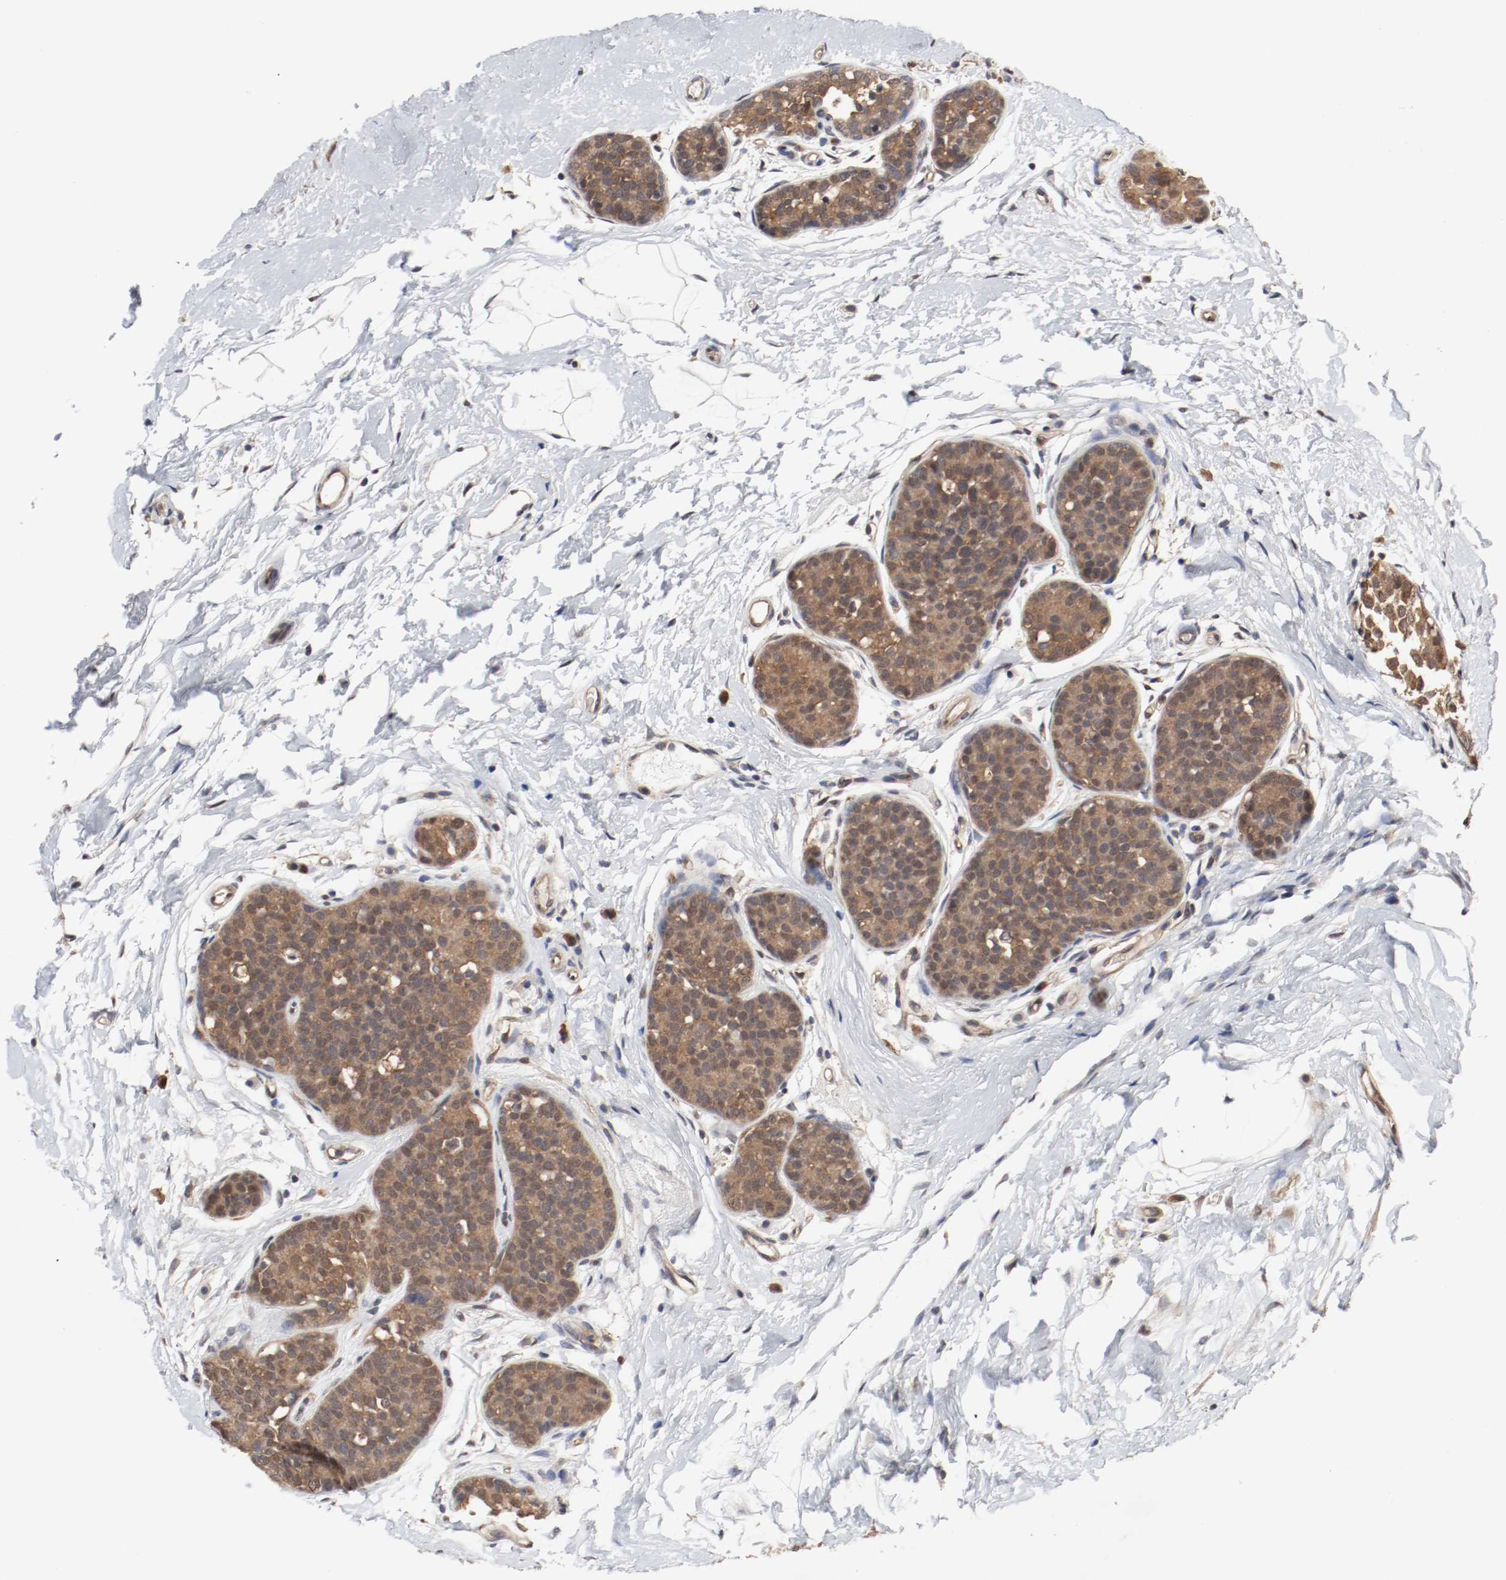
{"staining": {"intensity": "moderate", "quantity": ">75%", "location": "cytoplasmic/membranous,nuclear"}, "tissue": "breast cancer", "cell_type": "Tumor cells", "image_type": "cancer", "snomed": [{"axis": "morphology", "description": "Lobular carcinoma, in situ"}, {"axis": "morphology", "description": "Lobular carcinoma"}, {"axis": "topography", "description": "Breast"}], "caption": "Moderate cytoplasmic/membranous and nuclear expression is appreciated in approximately >75% of tumor cells in breast cancer (lobular carcinoma in situ). Immunohistochemistry stains the protein in brown and the nuclei are stained blue.", "gene": "AFG3L2", "patient": {"sex": "female", "age": 41}}